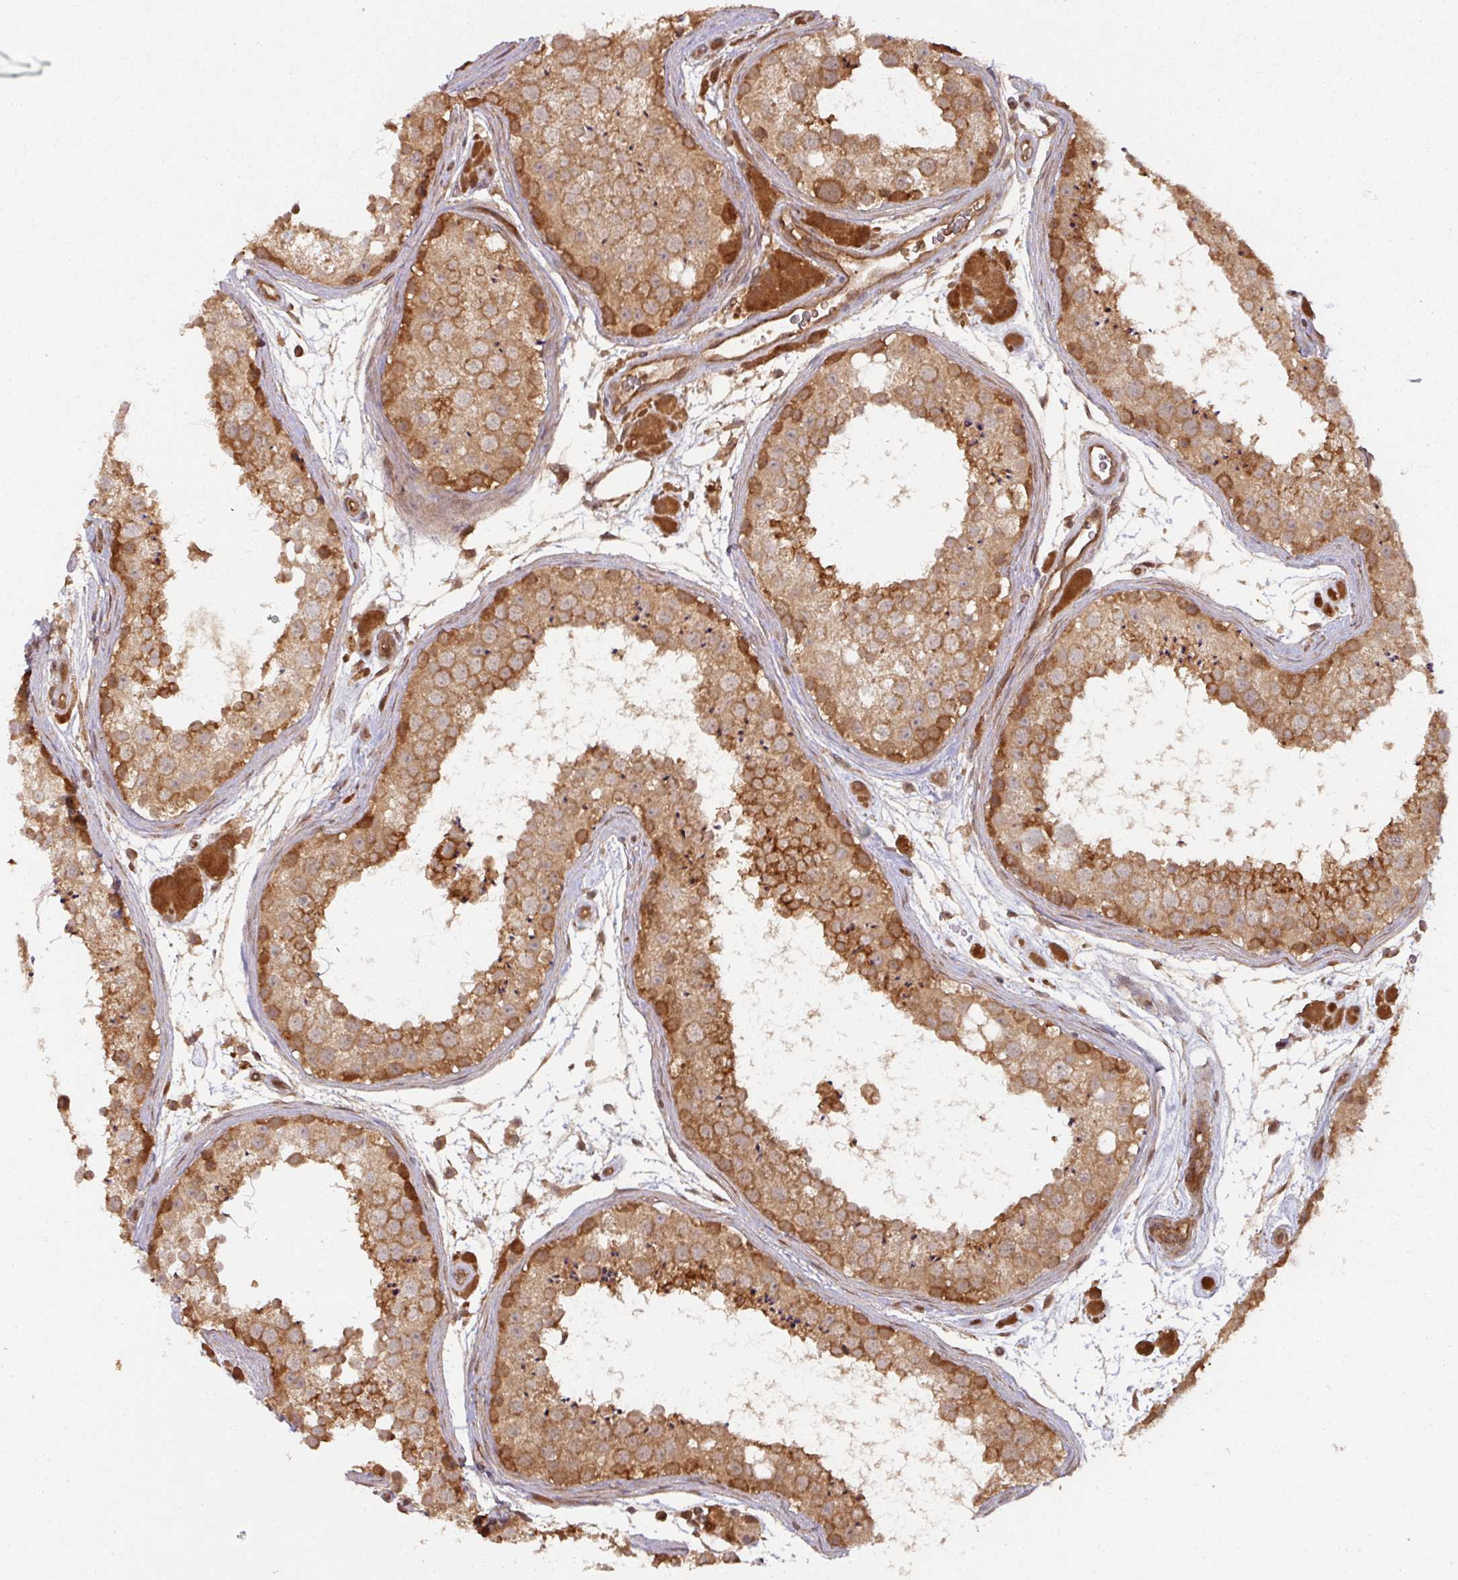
{"staining": {"intensity": "moderate", "quantity": ">75%", "location": "cytoplasmic/membranous"}, "tissue": "testis", "cell_type": "Cells in seminiferous ducts", "image_type": "normal", "snomed": [{"axis": "morphology", "description": "Normal tissue, NOS"}, {"axis": "topography", "description": "Testis"}], "caption": "Immunohistochemistry (IHC) photomicrograph of unremarkable testis stained for a protein (brown), which shows medium levels of moderate cytoplasmic/membranous staining in approximately >75% of cells in seminiferous ducts.", "gene": "EIF4EBP2", "patient": {"sex": "male", "age": 41}}